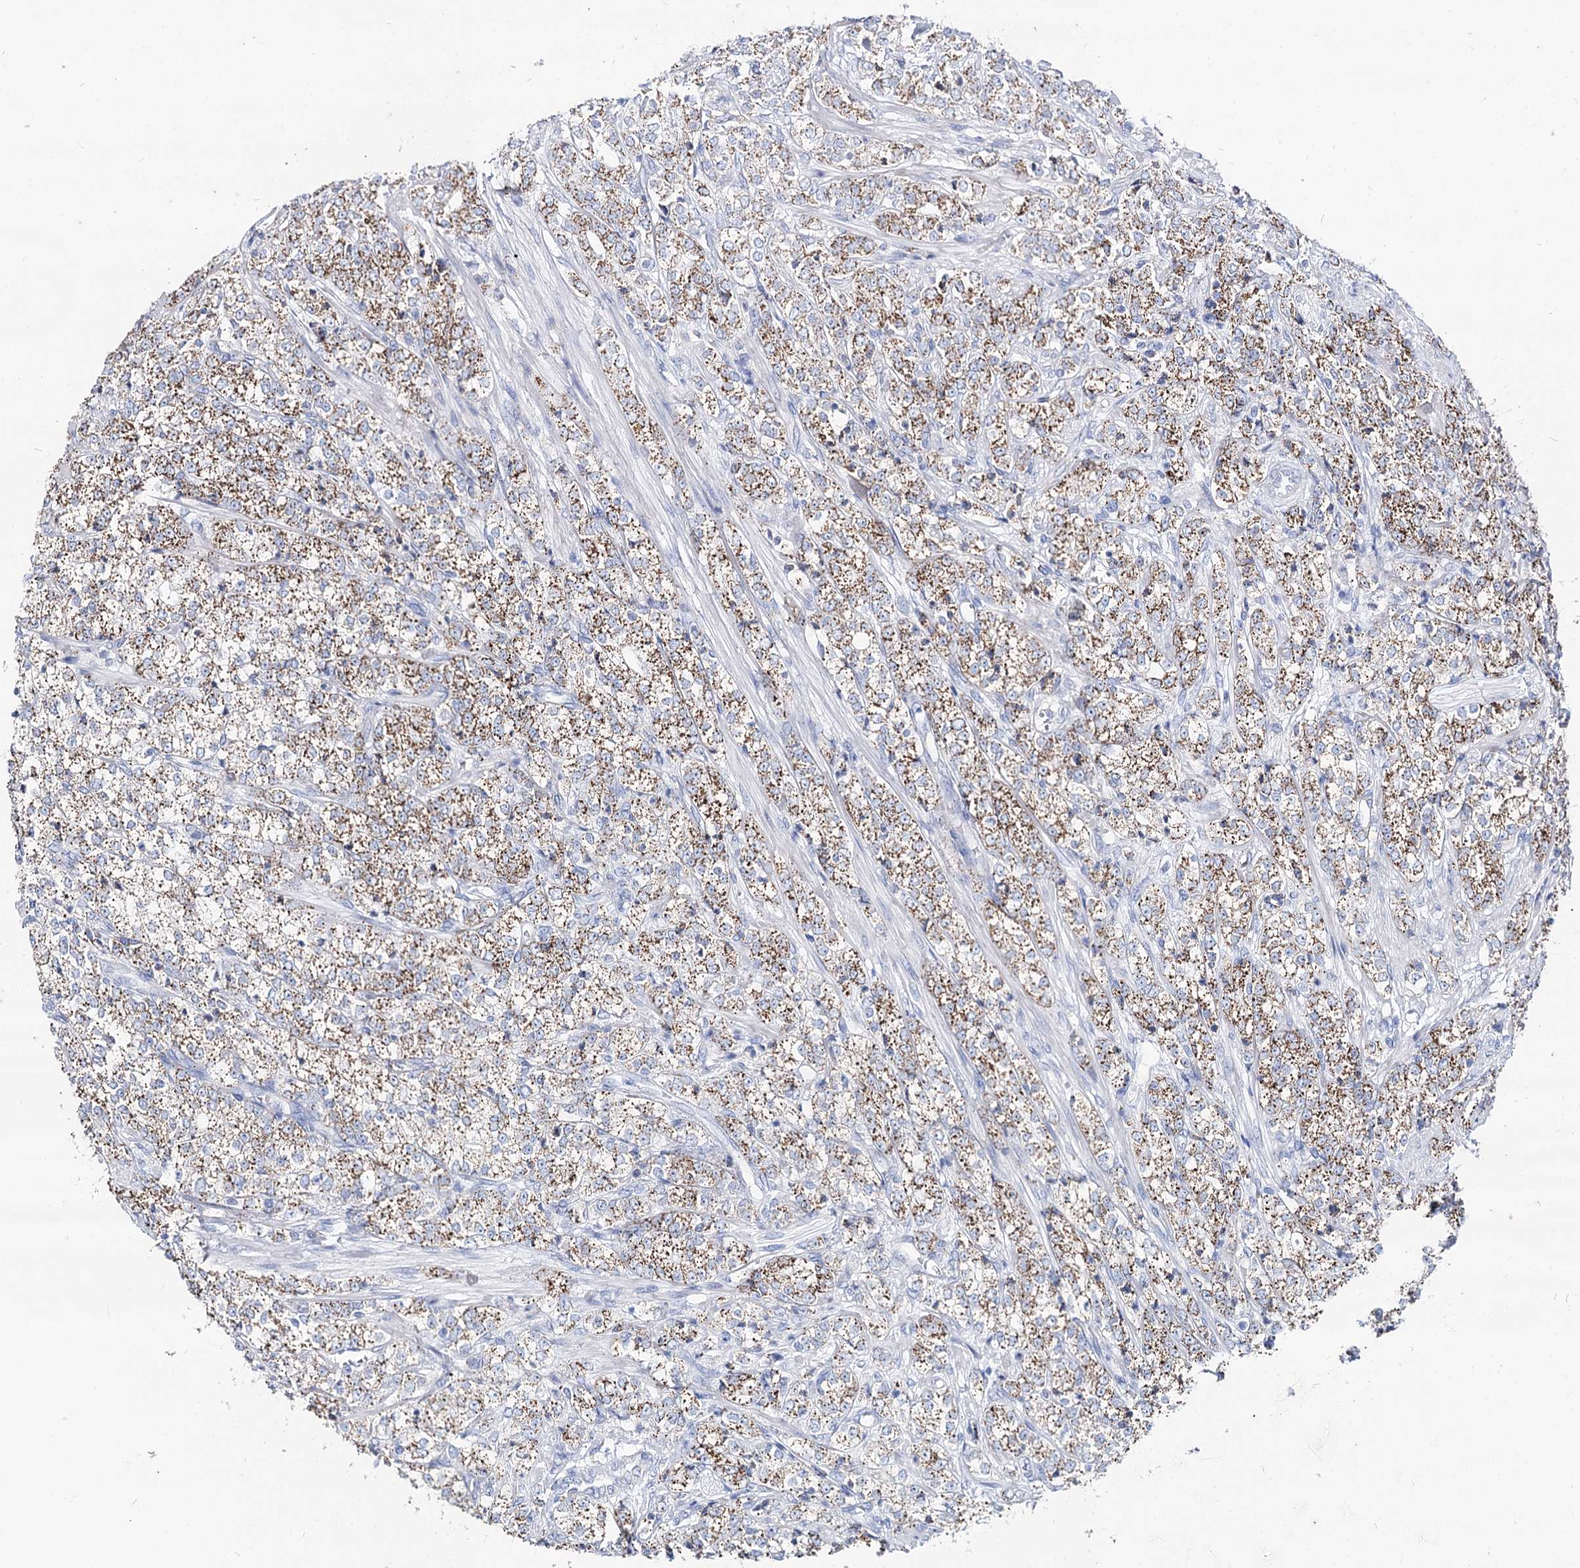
{"staining": {"intensity": "moderate", "quantity": ">75%", "location": "cytoplasmic/membranous"}, "tissue": "prostate cancer", "cell_type": "Tumor cells", "image_type": "cancer", "snomed": [{"axis": "morphology", "description": "Adenocarcinoma, High grade"}, {"axis": "topography", "description": "Prostate"}], "caption": "Tumor cells demonstrate medium levels of moderate cytoplasmic/membranous positivity in about >75% of cells in human prostate high-grade adenocarcinoma.", "gene": "MCCC2", "patient": {"sex": "male", "age": 69}}